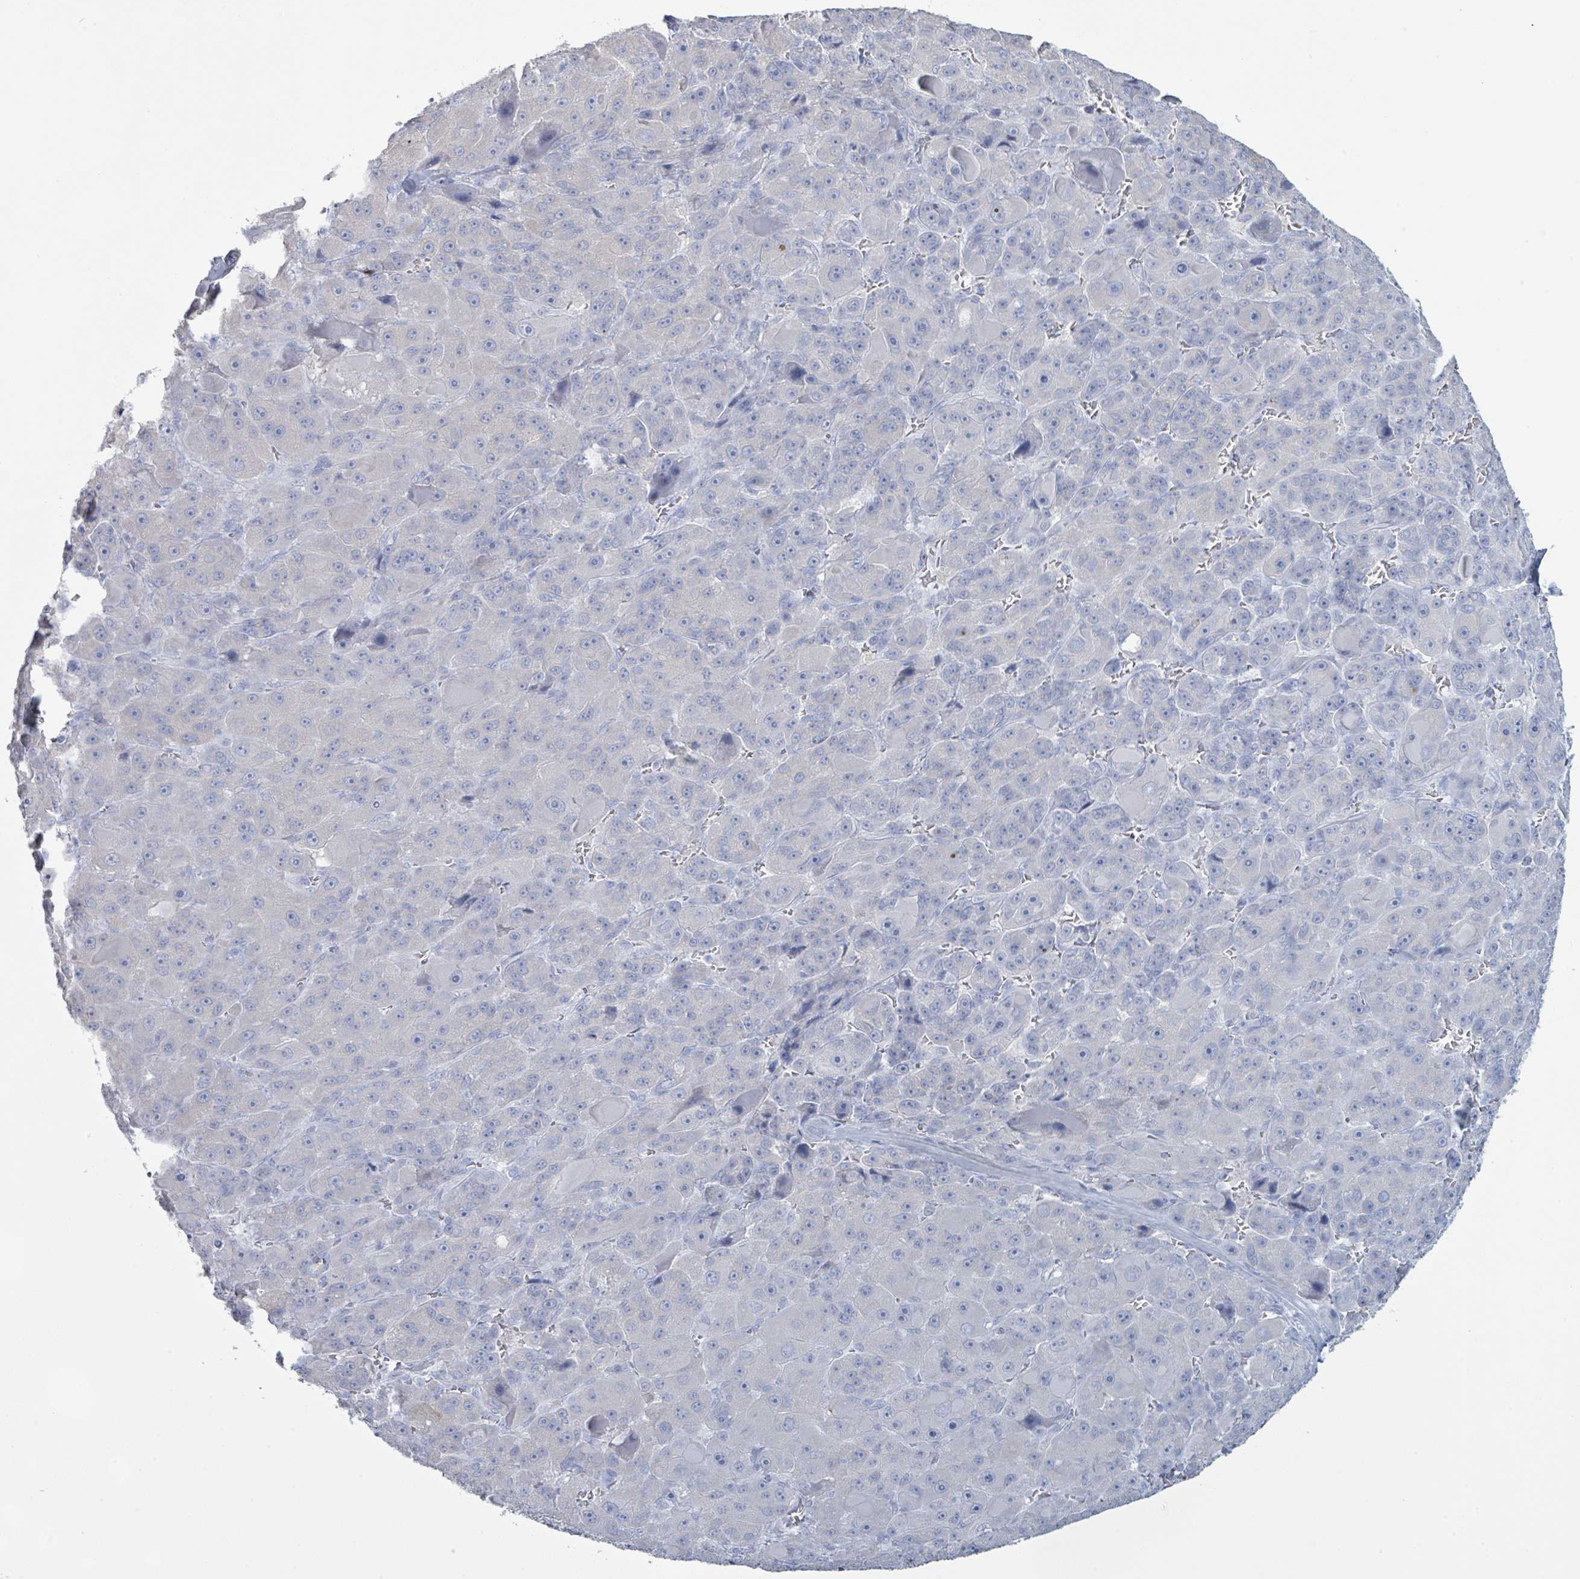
{"staining": {"intensity": "negative", "quantity": "none", "location": "none"}, "tissue": "liver cancer", "cell_type": "Tumor cells", "image_type": "cancer", "snomed": [{"axis": "morphology", "description": "Carcinoma, Hepatocellular, NOS"}, {"axis": "topography", "description": "Liver"}], "caption": "Hepatocellular carcinoma (liver) was stained to show a protein in brown. There is no significant expression in tumor cells.", "gene": "PGA3", "patient": {"sex": "male", "age": 76}}